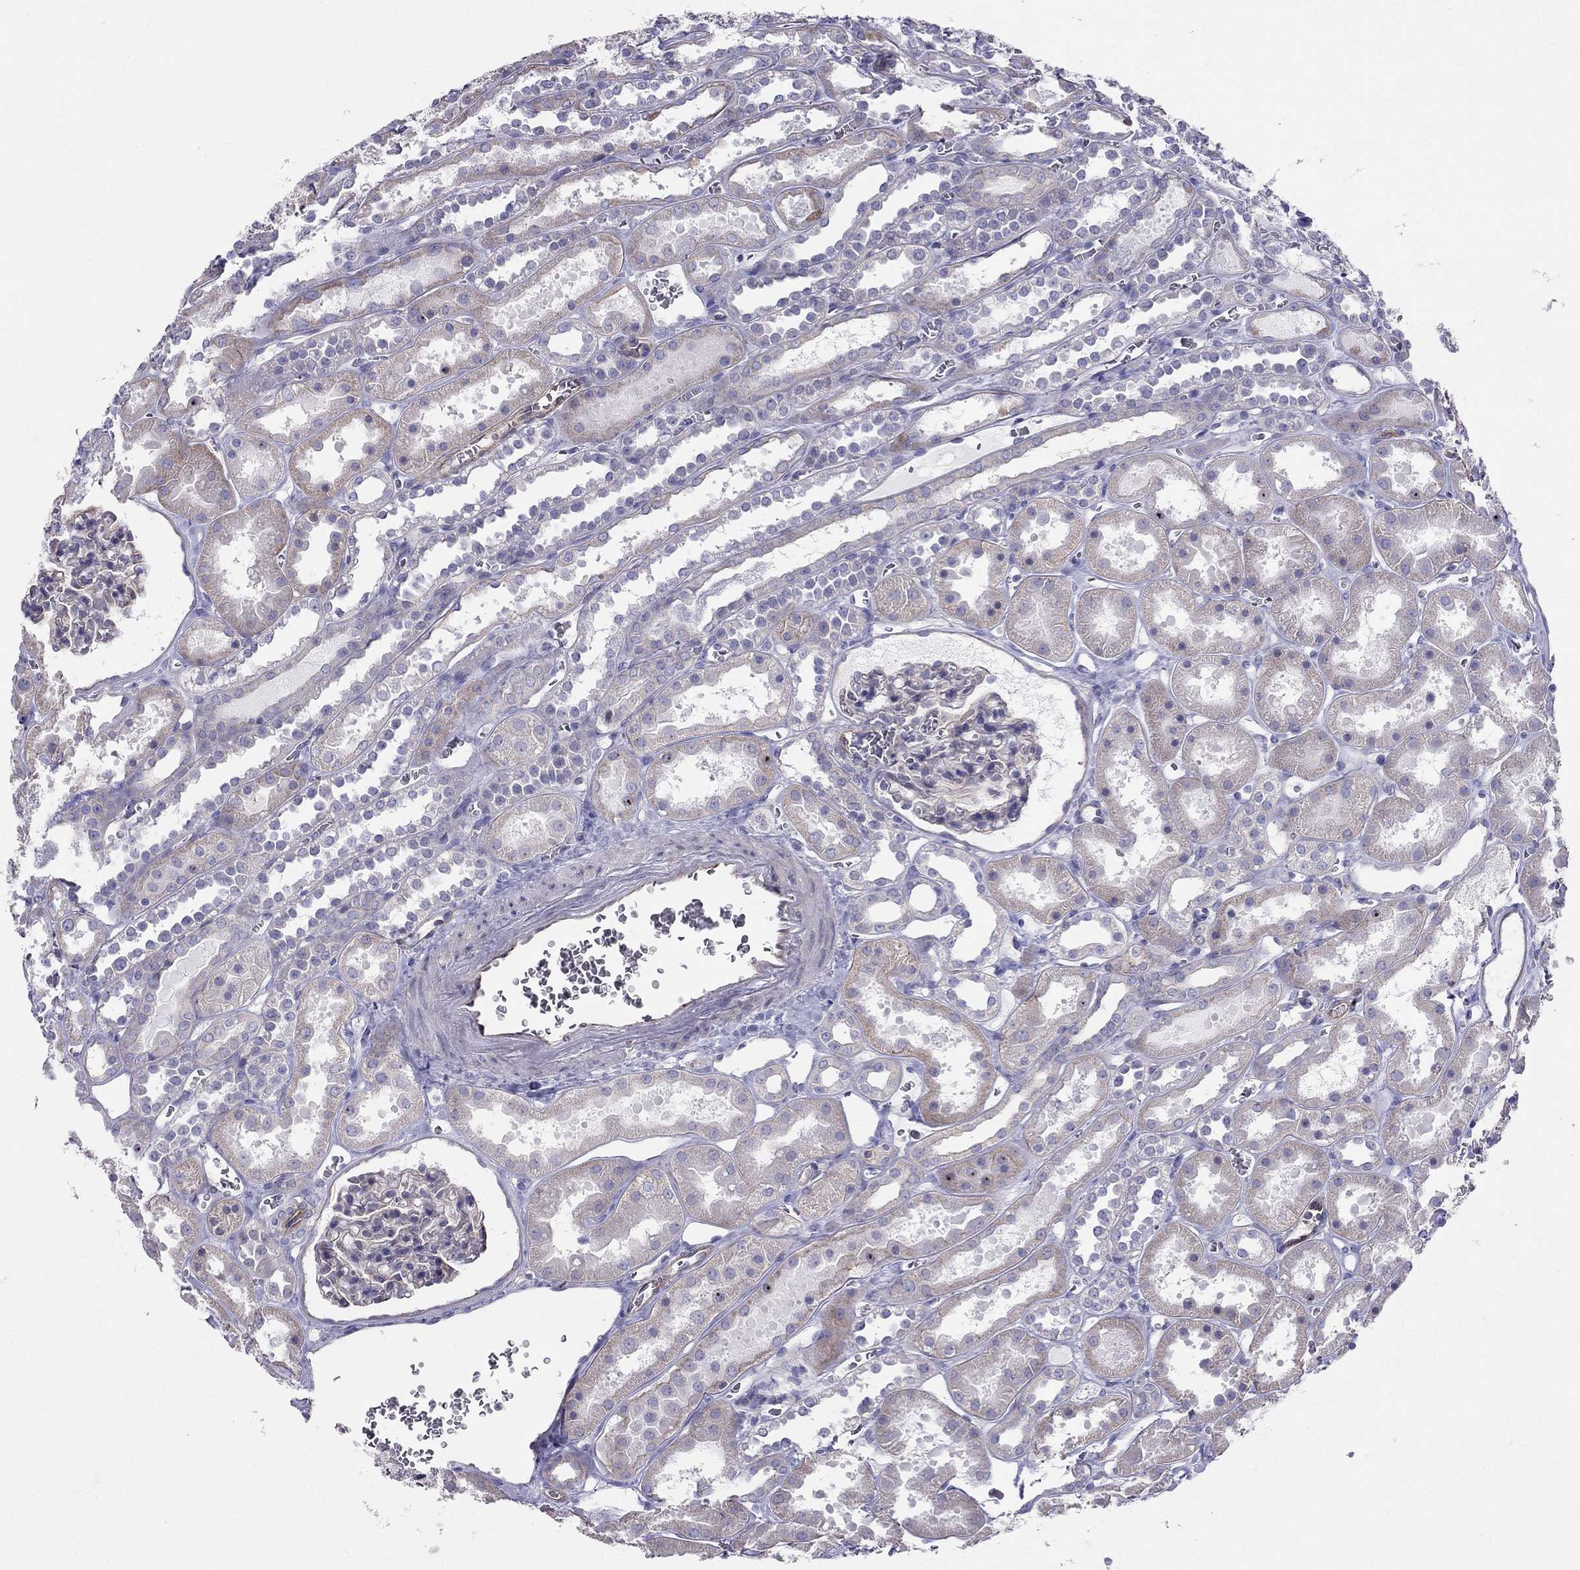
{"staining": {"intensity": "negative", "quantity": "none", "location": "none"}, "tissue": "kidney", "cell_type": "Cells in glomeruli", "image_type": "normal", "snomed": [{"axis": "morphology", "description": "Normal tissue, NOS"}, {"axis": "topography", "description": "Kidney"}], "caption": "Immunohistochemistry of normal kidney demonstrates no expression in cells in glomeruli.", "gene": "ENOX1", "patient": {"sex": "female", "age": 41}}